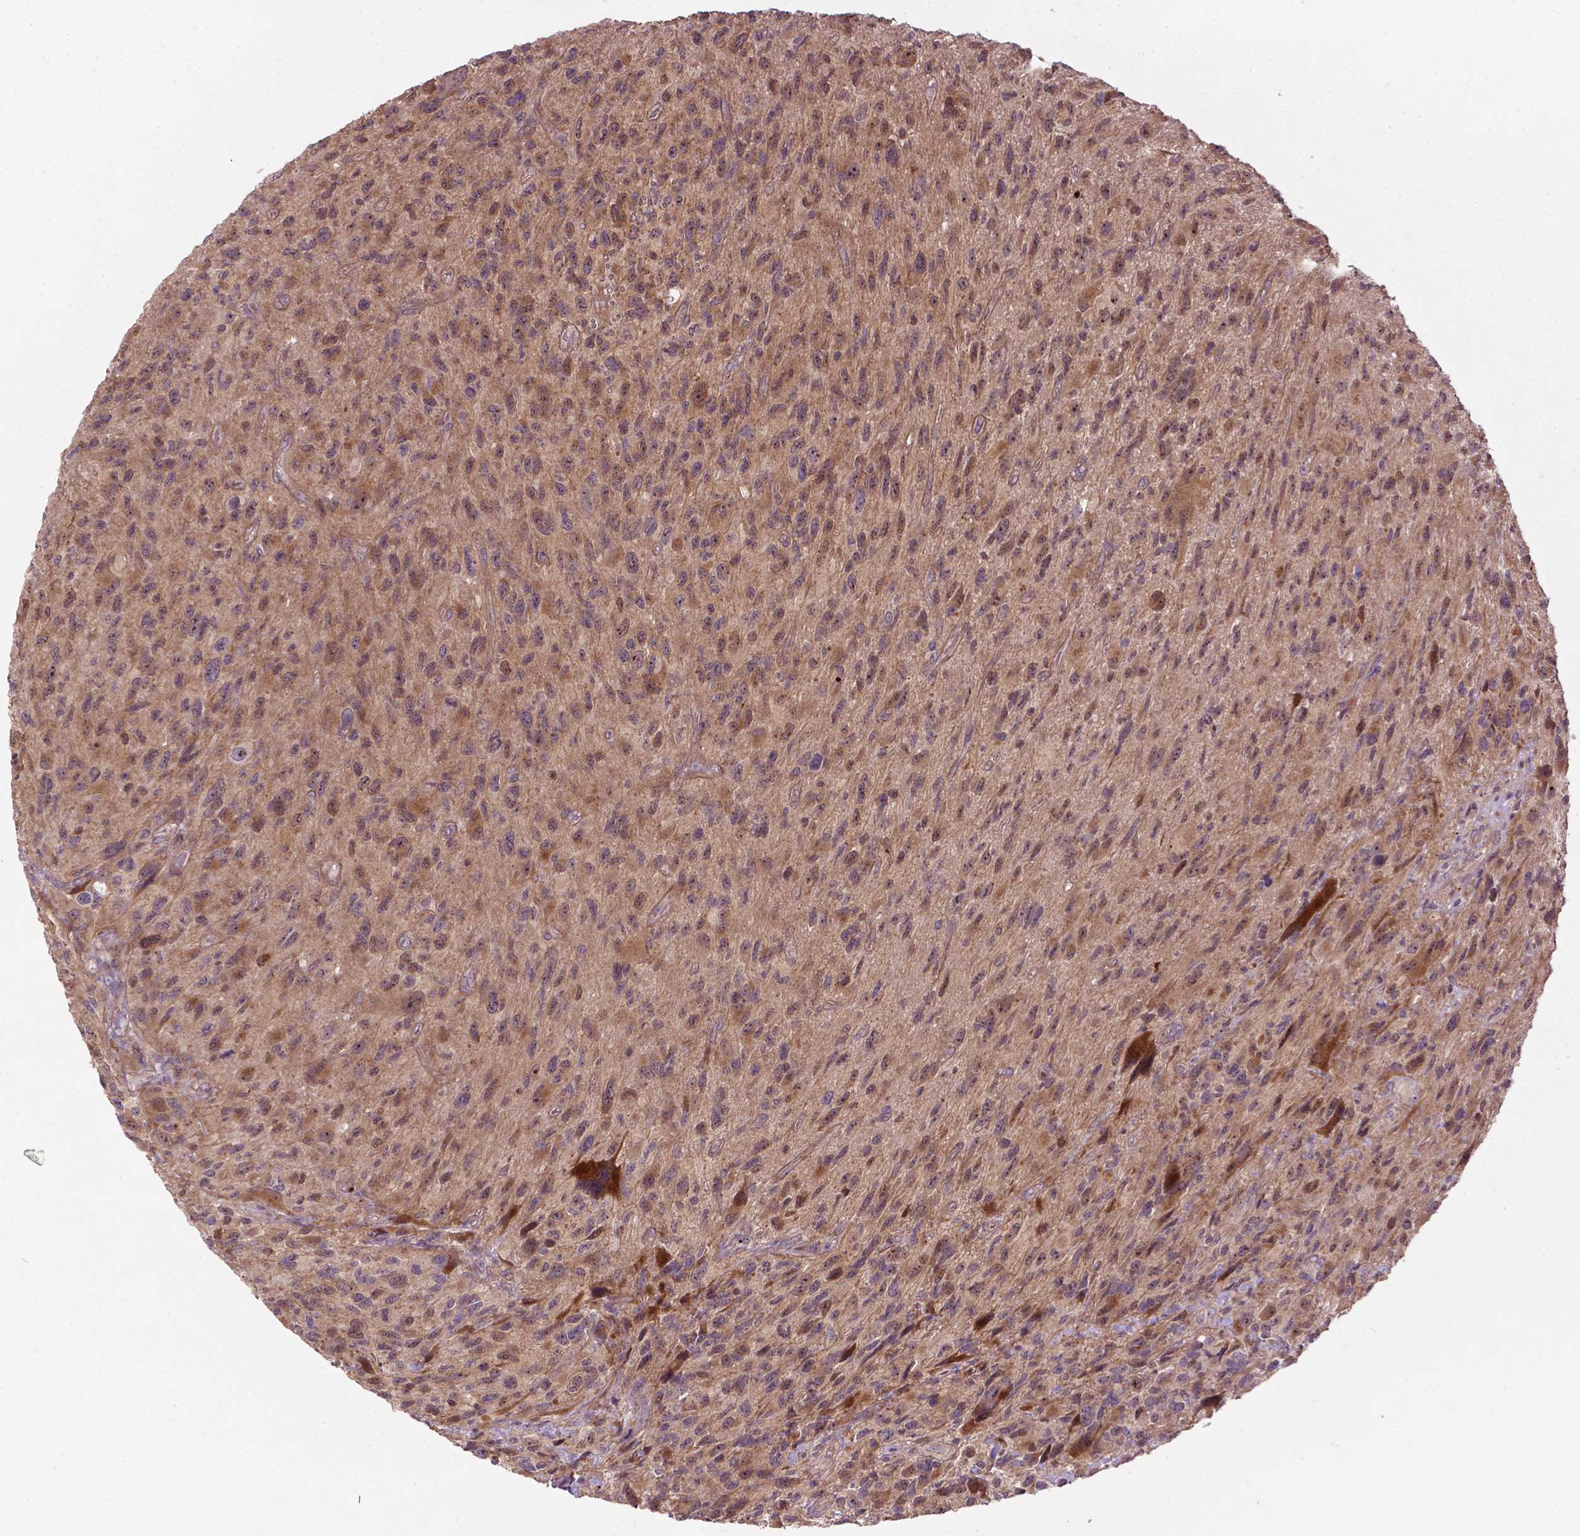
{"staining": {"intensity": "weak", "quantity": "25%-75%", "location": "cytoplasmic/membranous"}, "tissue": "glioma", "cell_type": "Tumor cells", "image_type": "cancer", "snomed": [{"axis": "morphology", "description": "Glioma, malignant, NOS"}, {"axis": "morphology", "description": "Glioma, malignant, High grade"}, {"axis": "topography", "description": "Brain"}], "caption": "Human malignant glioma (high-grade) stained for a protein (brown) shows weak cytoplasmic/membranous positive expression in about 25%-75% of tumor cells.", "gene": "PARP3", "patient": {"sex": "female", "age": 71}}